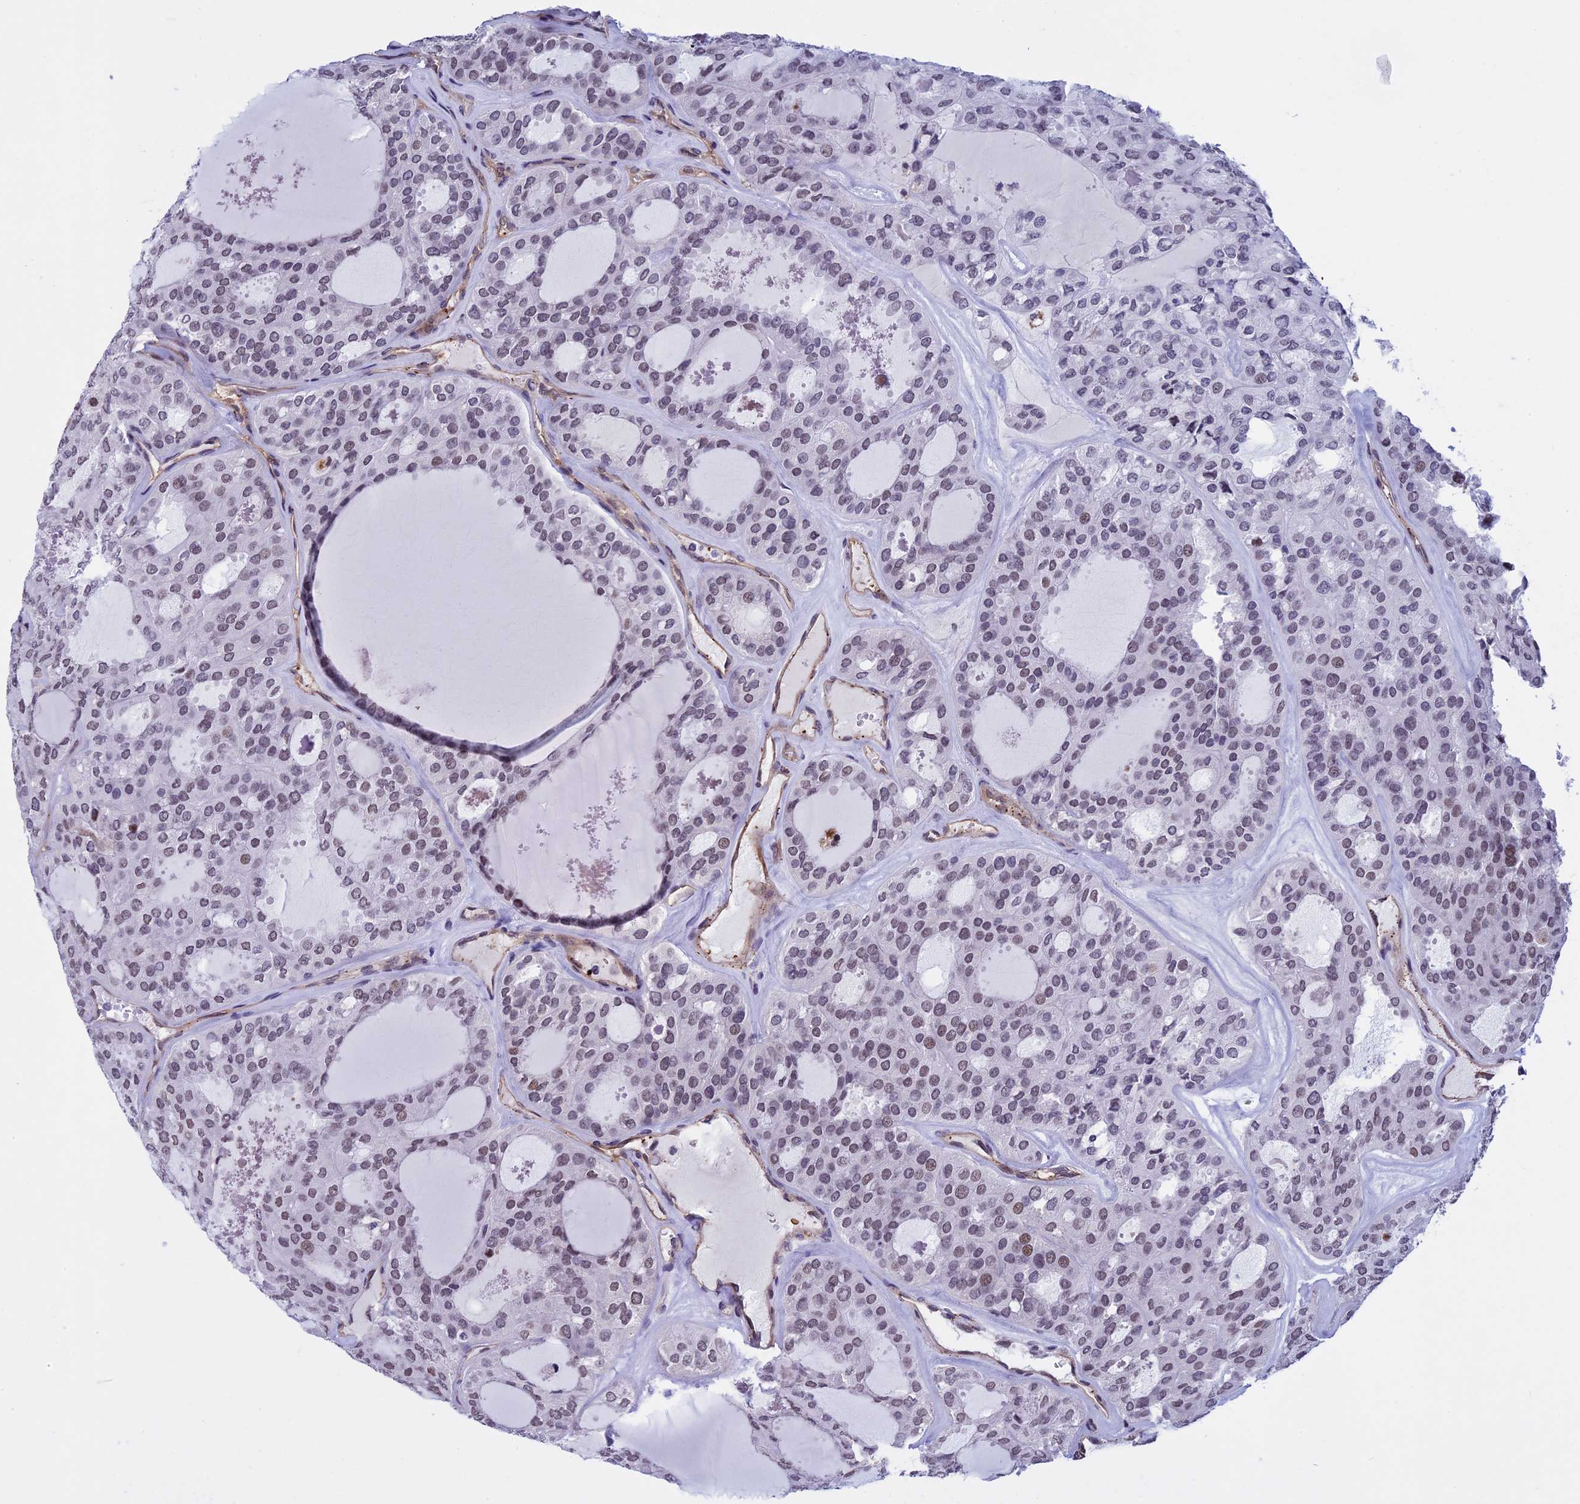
{"staining": {"intensity": "weak", "quantity": "<25%", "location": "nuclear"}, "tissue": "thyroid cancer", "cell_type": "Tumor cells", "image_type": "cancer", "snomed": [{"axis": "morphology", "description": "Follicular adenoma carcinoma, NOS"}, {"axis": "topography", "description": "Thyroid gland"}], "caption": "High magnification brightfield microscopy of thyroid cancer stained with DAB (3,3'-diaminobenzidine) (brown) and counterstained with hematoxylin (blue): tumor cells show no significant expression.", "gene": "NIPBL", "patient": {"sex": "male", "age": 75}}